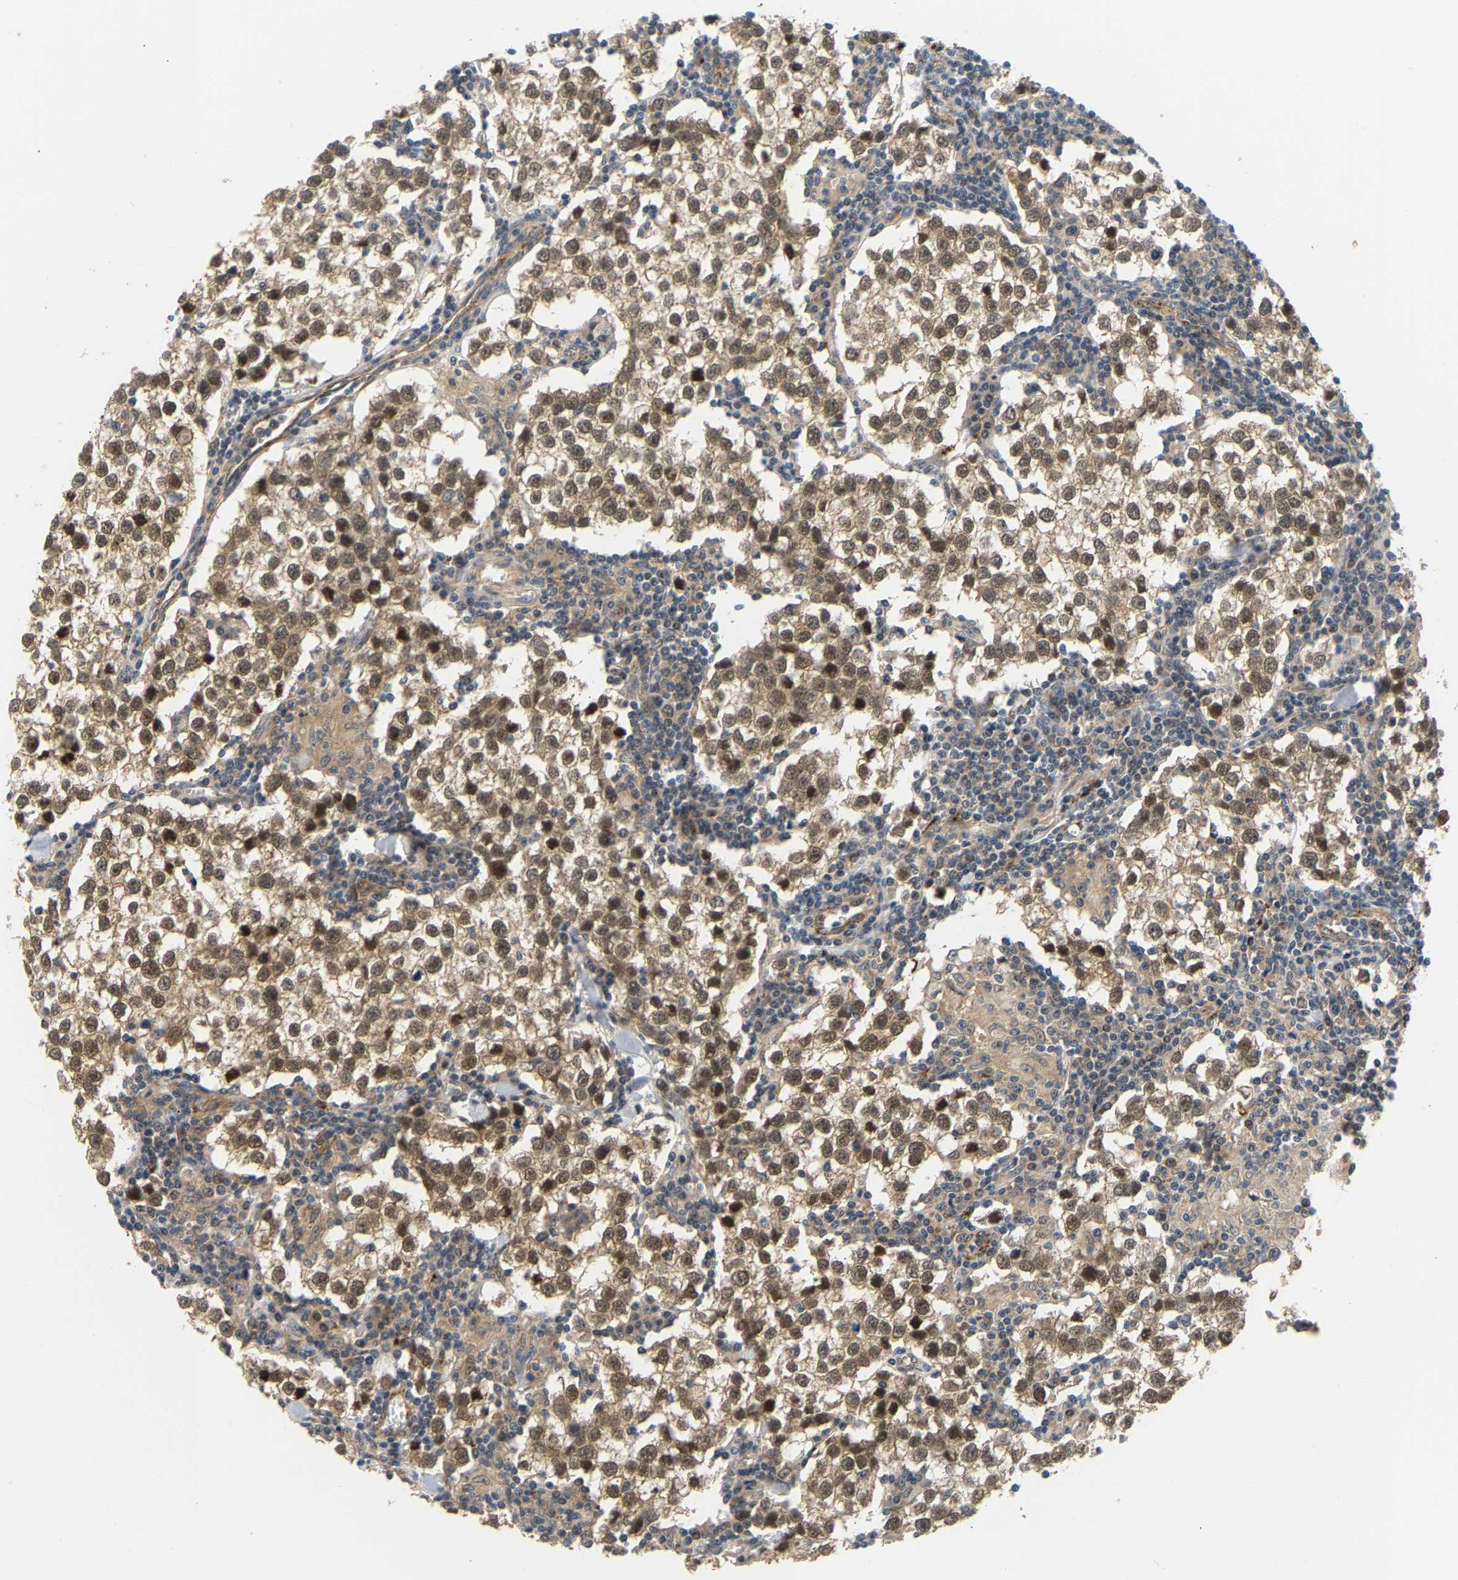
{"staining": {"intensity": "moderate", "quantity": ">75%", "location": "cytoplasmic/membranous,nuclear"}, "tissue": "testis cancer", "cell_type": "Tumor cells", "image_type": "cancer", "snomed": [{"axis": "morphology", "description": "Seminoma, NOS"}, {"axis": "morphology", "description": "Carcinoma, Embryonal, NOS"}, {"axis": "topography", "description": "Testis"}], "caption": "Testis cancer stained for a protein (brown) shows moderate cytoplasmic/membranous and nuclear positive positivity in about >75% of tumor cells.", "gene": "LARP6", "patient": {"sex": "male", "age": 36}}